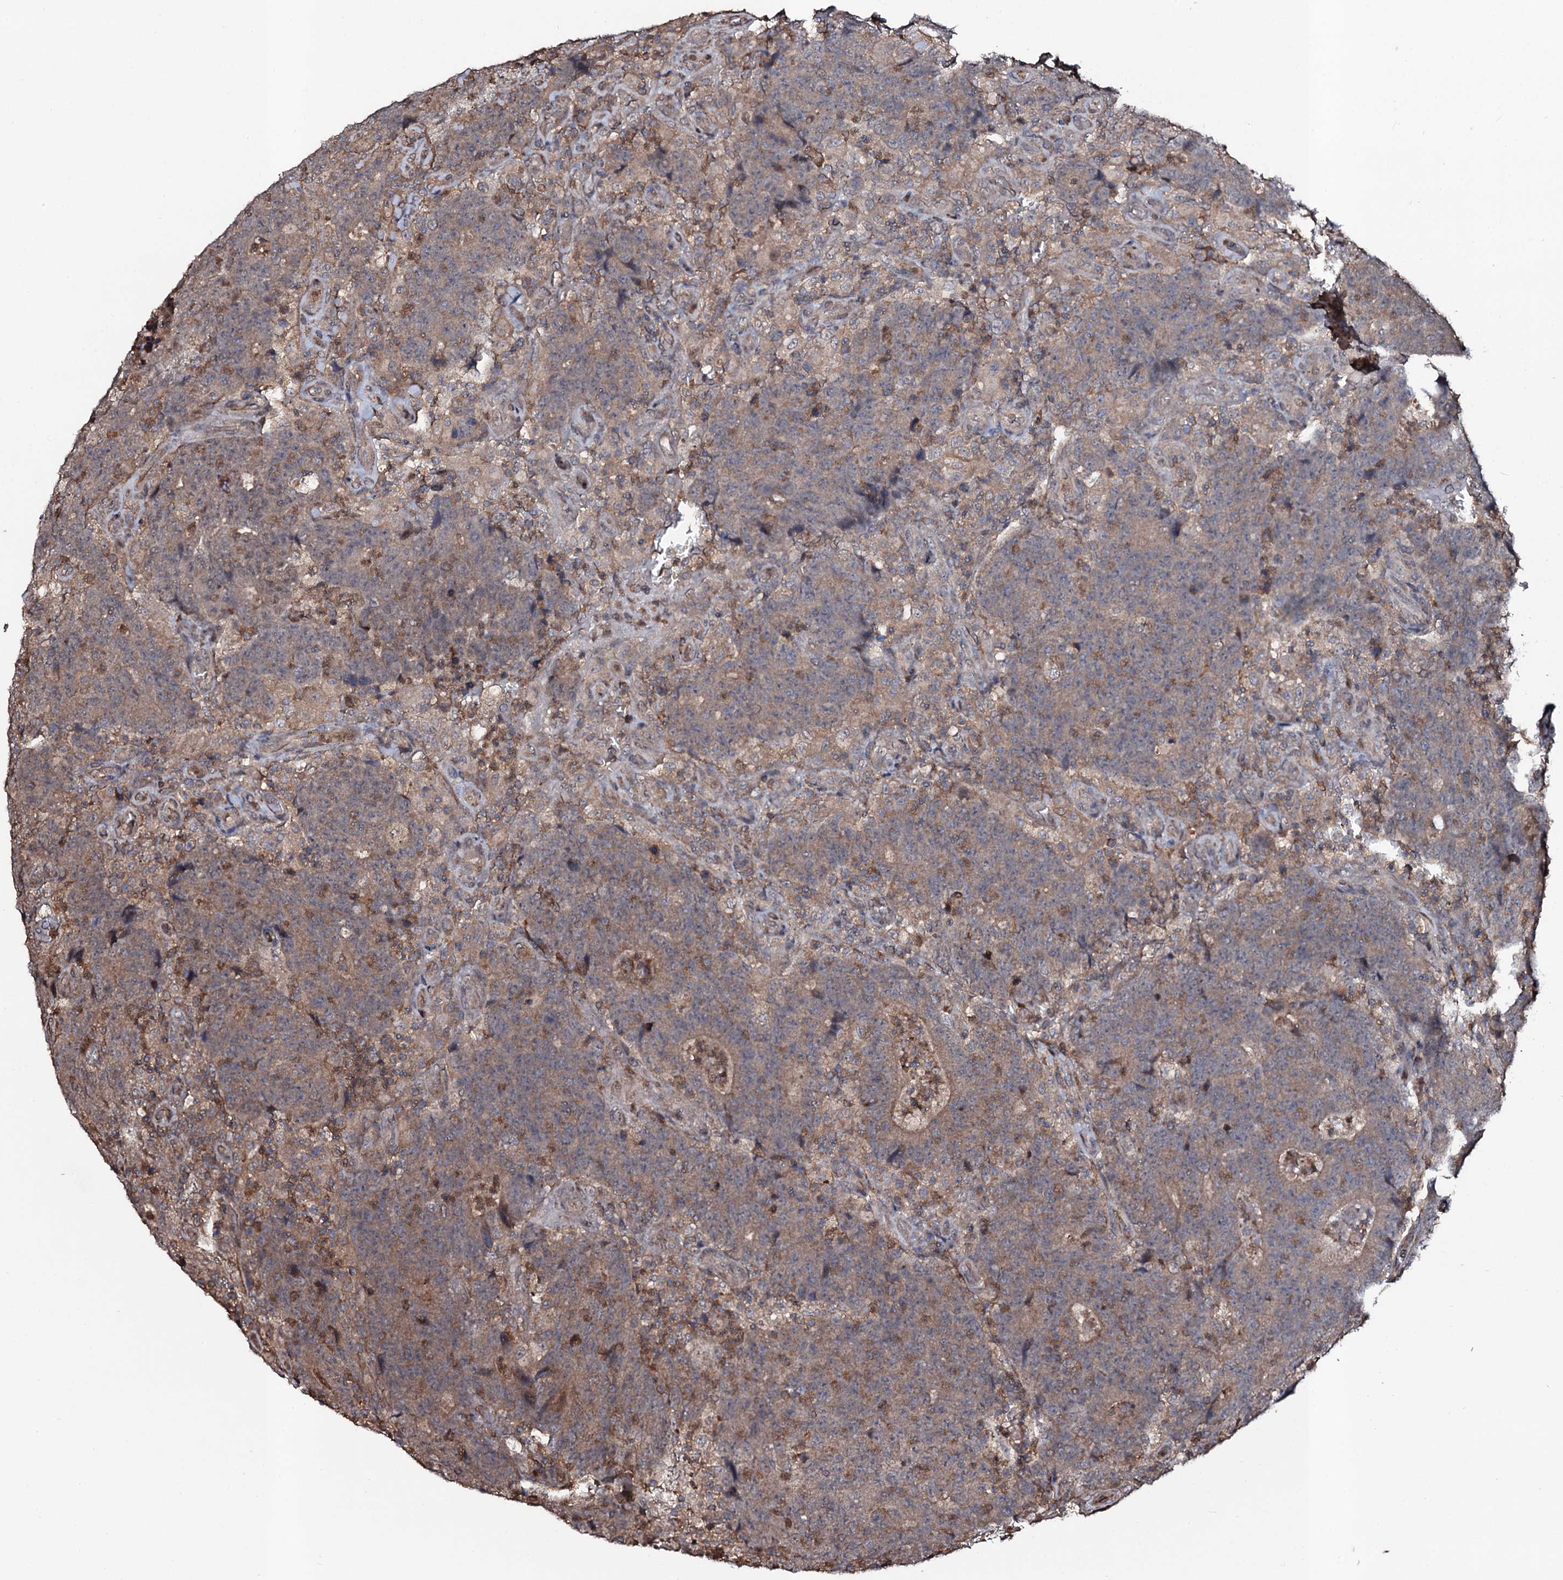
{"staining": {"intensity": "weak", "quantity": ">75%", "location": "cytoplasmic/membranous"}, "tissue": "colorectal cancer", "cell_type": "Tumor cells", "image_type": "cancer", "snomed": [{"axis": "morphology", "description": "Adenocarcinoma, NOS"}, {"axis": "topography", "description": "Colon"}], "caption": "A brown stain highlights weak cytoplasmic/membranous staining of a protein in colorectal cancer tumor cells. (DAB (3,3'-diaminobenzidine) IHC, brown staining for protein, blue staining for nuclei).", "gene": "COG6", "patient": {"sex": "female", "age": 75}}